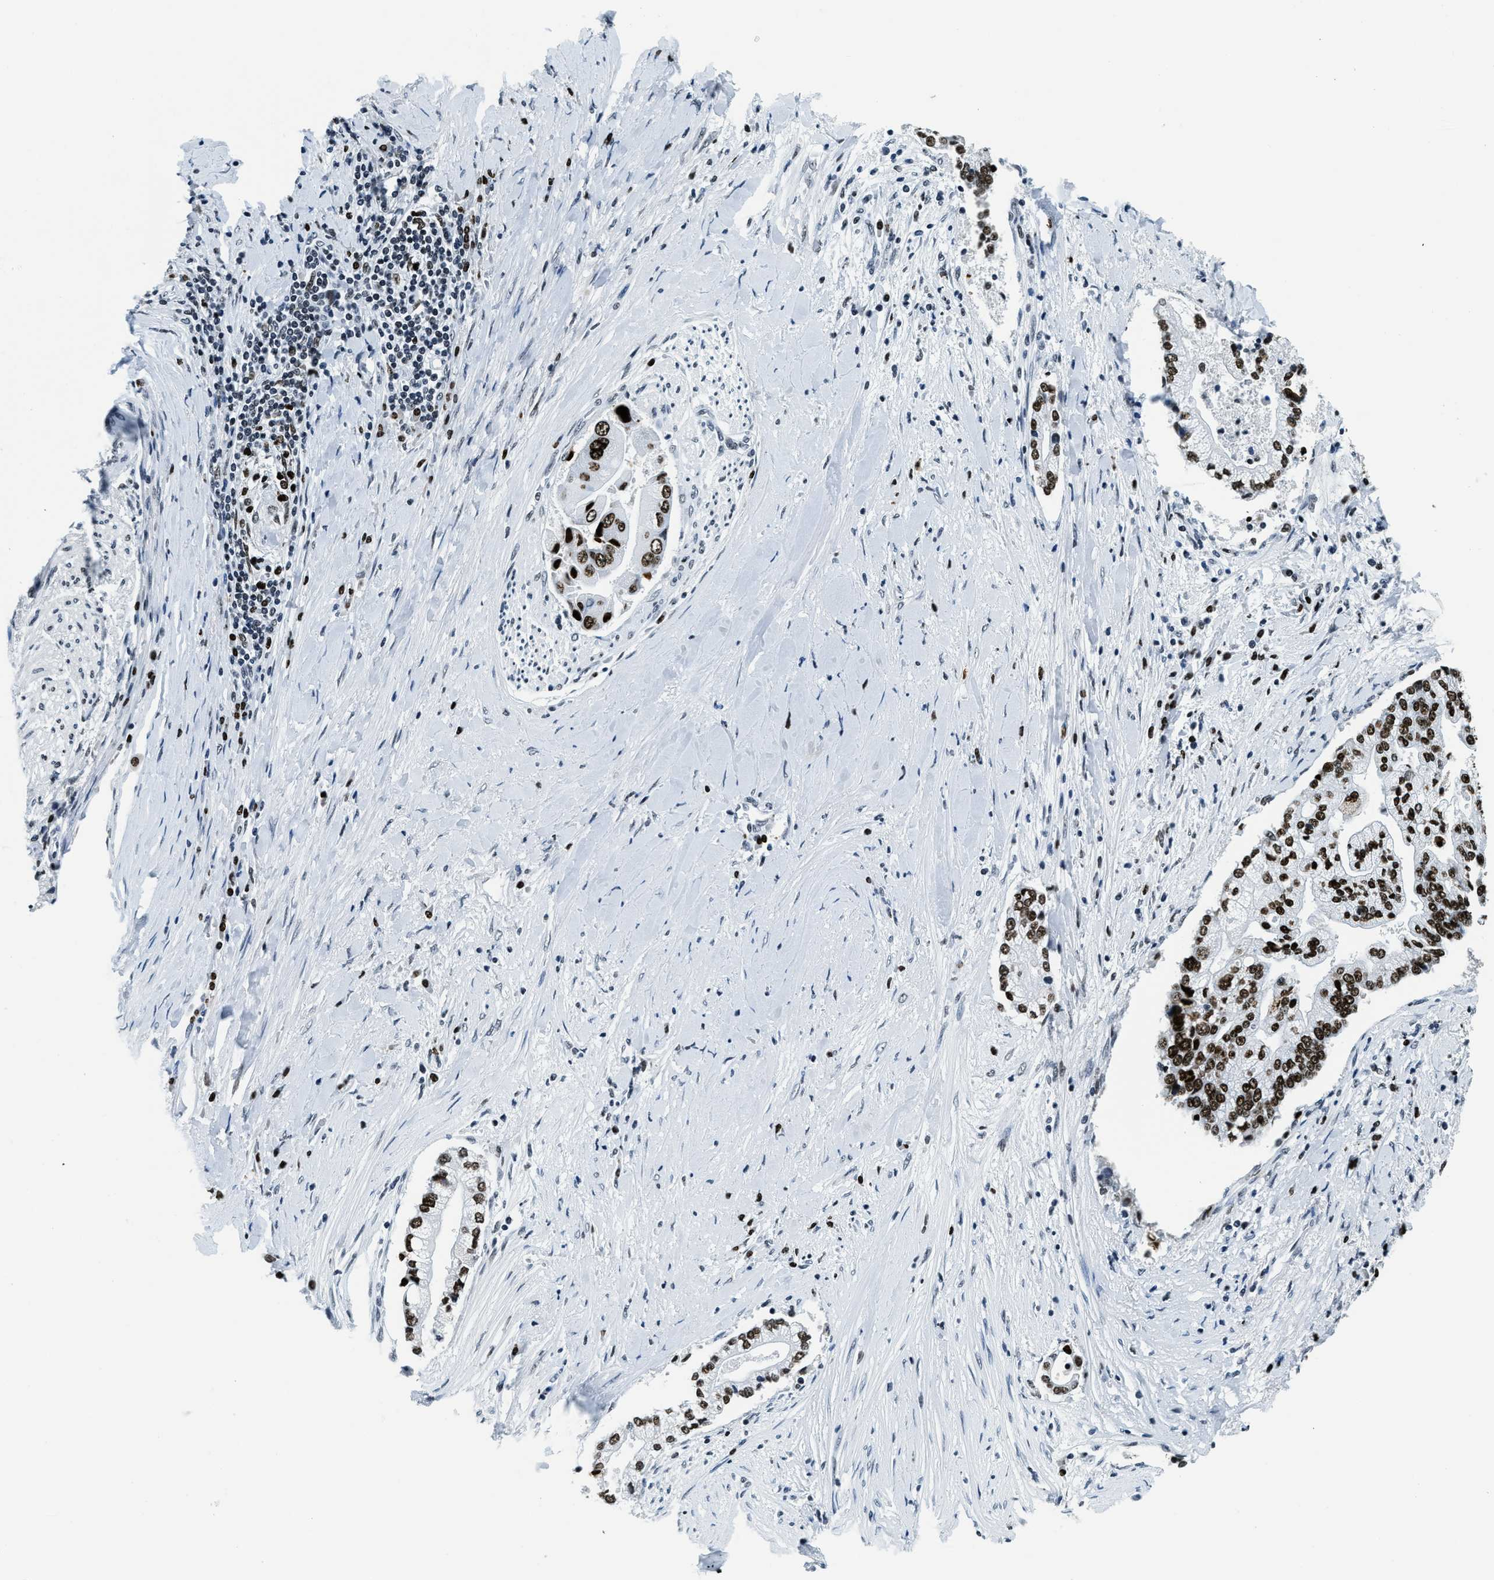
{"staining": {"intensity": "strong", "quantity": ">75%", "location": "nuclear"}, "tissue": "liver cancer", "cell_type": "Tumor cells", "image_type": "cancer", "snomed": [{"axis": "morphology", "description": "Cholangiocarcinoma"}, {"axis": "topography", "description": "Liver"}], "caption": "This micrograph exhibits liver cancer (cholangiocarcinoma) stained with immunohistochemistry to label a protein in brown. The nuclear of tumor cells show strong positivity for the protein. Nuclei are counter-stained blue.", "gene": "TOP1", "patient": {"sex": "male", "age": 50}}